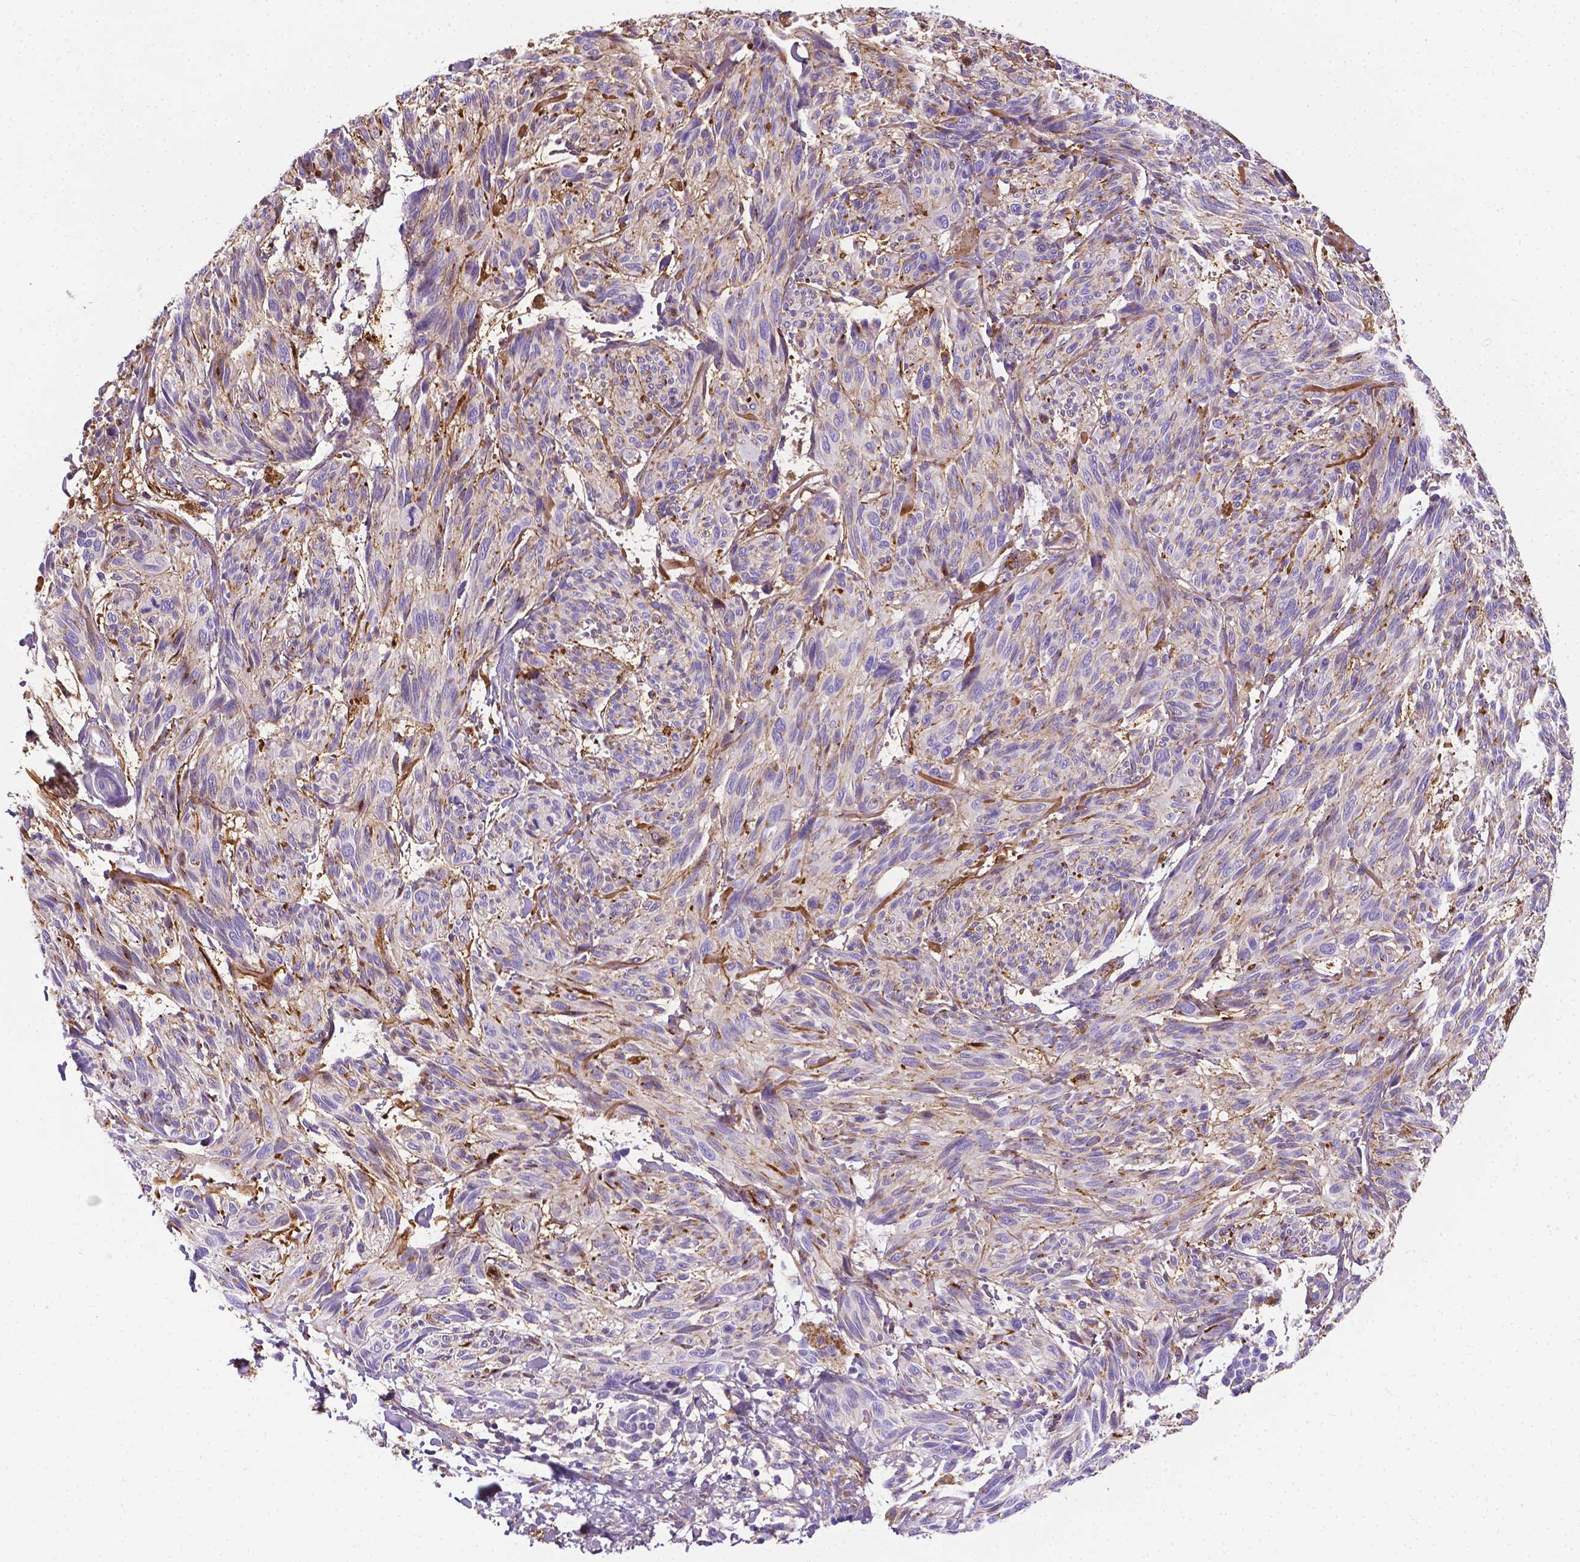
{"staining": {"intensity": "negative", "quantity": "none", "location": "none"}, "tissue": "melanoma", "cell_type": "Tumor cells", "image_type": "cancer", "snomed": [{"axis": "morphology", "description": "Malignant melanoma, NOS"}, {"axis": "topography", "description": "Skin"}], "caption": "Image shows no significant protein staining in tumor cells of malignant melanoma.", "gene": "APOE", "patient": {"sex": "male", "age": 79}}